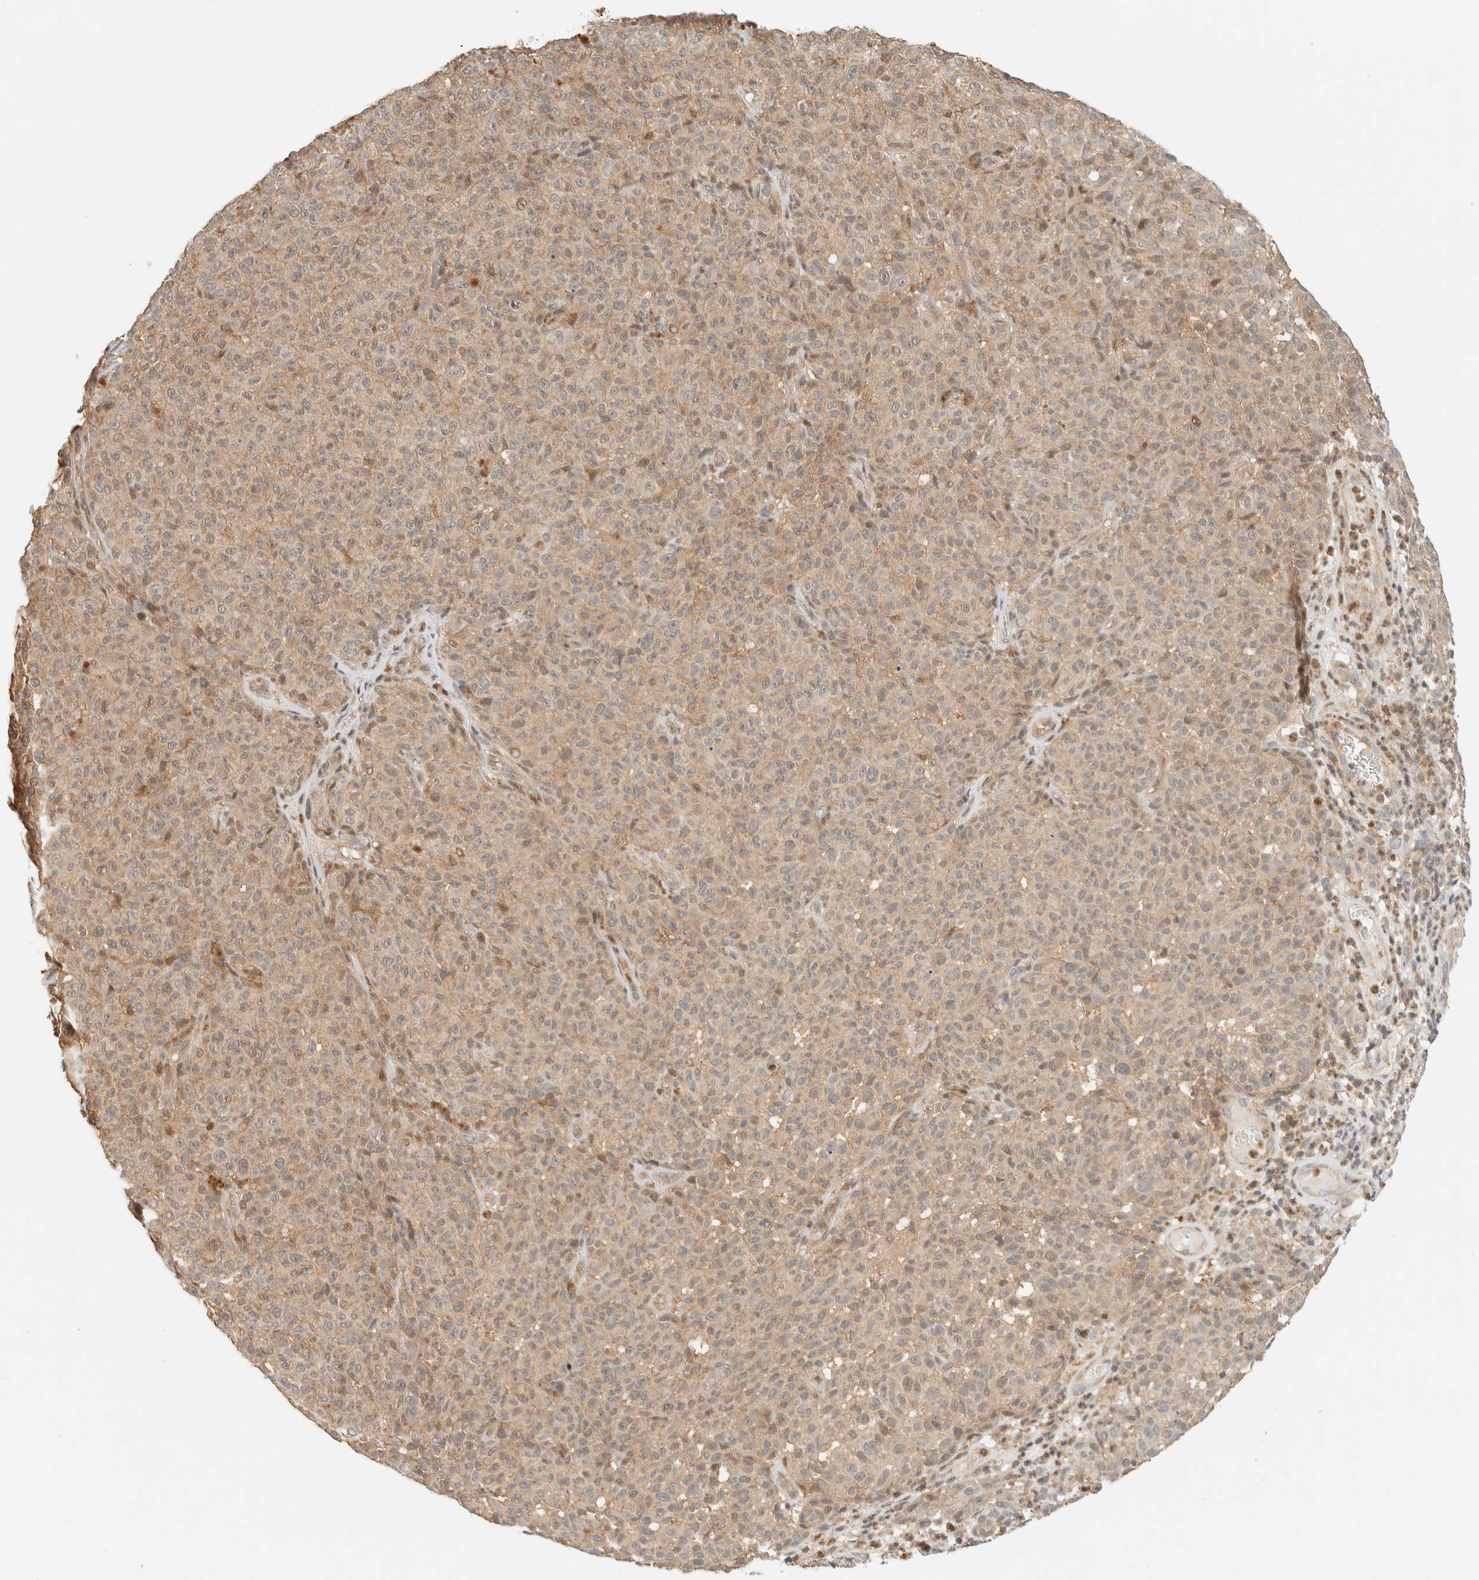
{"staining": {"intensity": "weak", "quantity": ">75%", "location": "cytoplasmic/membranous"}, "tissue": "melanoma", "cell_type": "Tumor cells", "image_type": "cancer", "snomed": [{"axis": "morphology", "description": "Malignant melanoma, NOS"}, {"axis": "topography", "description": "Skin"}], "caption": "IHC staining of malignant melanoma, which shows low levels of weak cytoplasmic/membranous staining in about >75% of tumor cells indicating weak cytoplasmic/membranous protein expression. The staining was performed using DAB (3,3'-diaminobenzidine) (brown) for protein detection and nuclei were counterstained in hematoxylin (blue).", "gene": "ARFGEF1", "patient": {"sex": "female", "age": 82}}